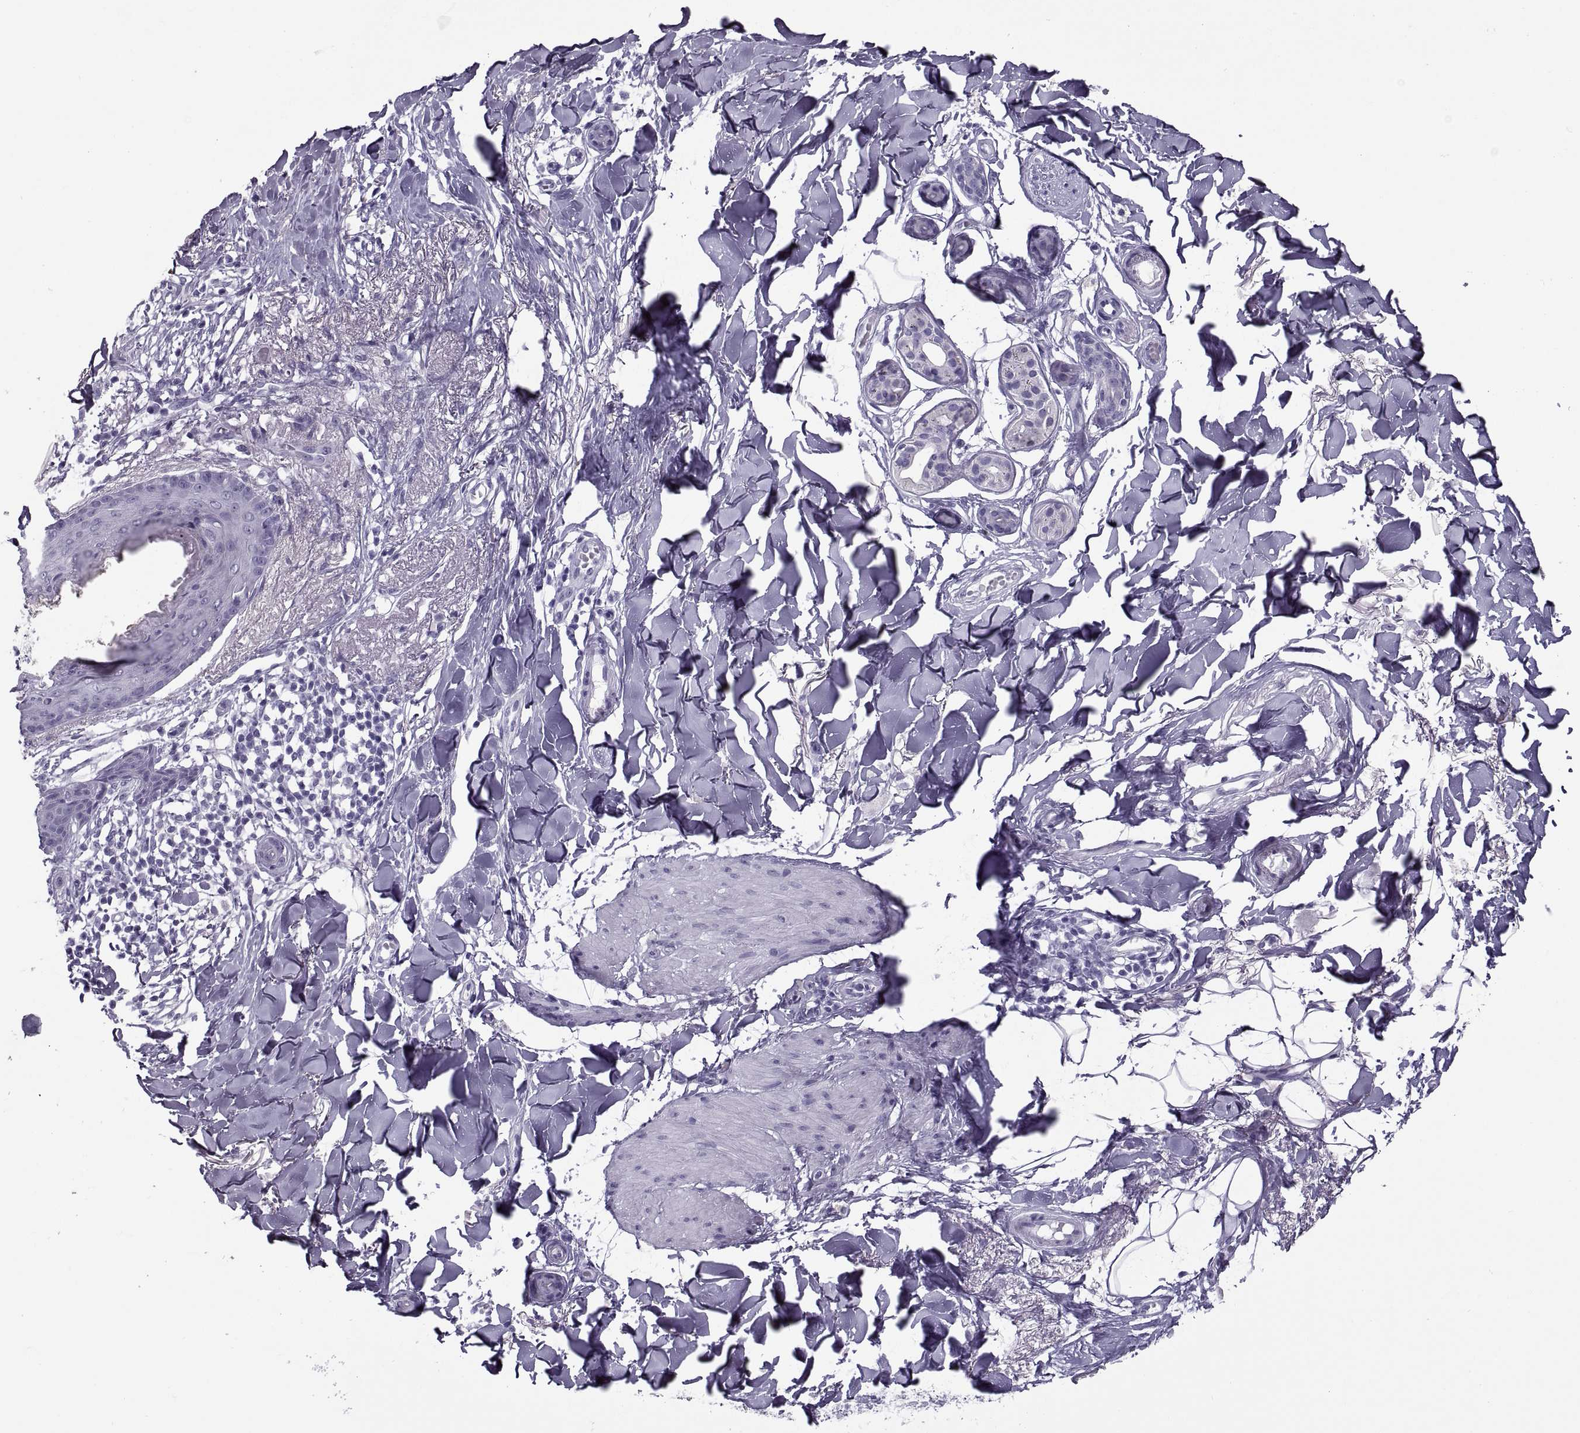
{"staining": {"intensity": "negative", "quantity": "none", "location": "none"}, "tissue": "skin cancer", "cell_type": "Tumor cells", "image_type": "cancer", "snomed": [{"axis": "morphology", "description": "Normal tissue, NOS"}, {"axis": "morphology", "description": "Basal cell carcinoma"}, {"axis": "topography", "description": "Skin"}], "caption": "Skin basal cell carcinoma was stained to show a protein in brown. There is no significant positivity in tumor cells.", "gene": "RLBP1", "patient": {"sex": "male", "age": 84}}